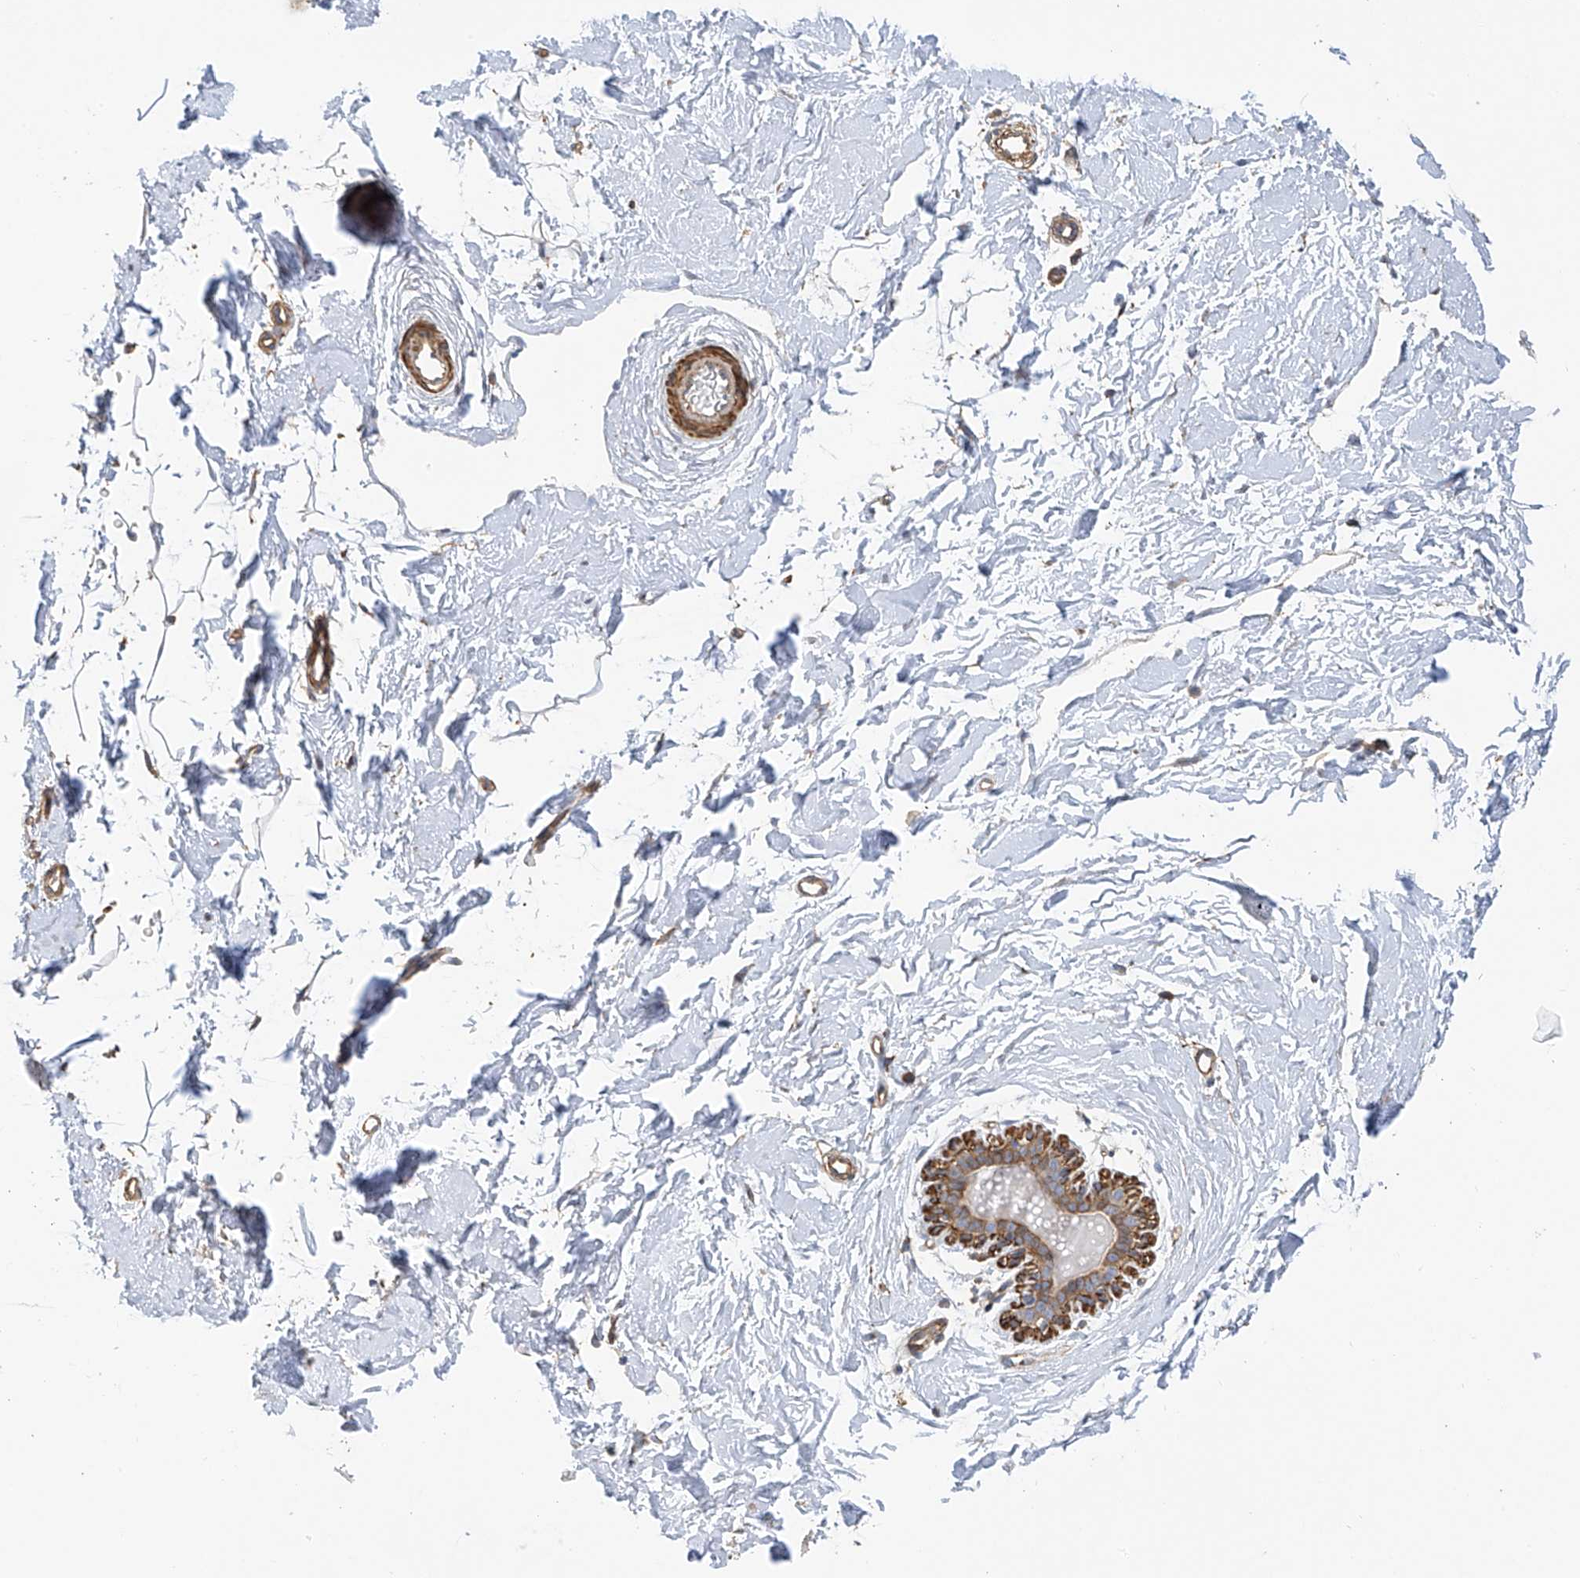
{"staining": {"intensity": "negative", "quantity": "none", "location": "none"}, "tissue": "adipose tissue", "cell_type": "Adipocytes", "image_type": "normal", "snomed": [{"axis": "morphology", "description": "Normal tissue, NOS"}, {"axis": "topography", "description": "Breast"}], "caption": "A histopathology image of adipose tissue stained for a protein exhibits no brown staining in adipocytes.", "gene": "SLC43A3", "patient": {"sex": "female", "age": 23}}